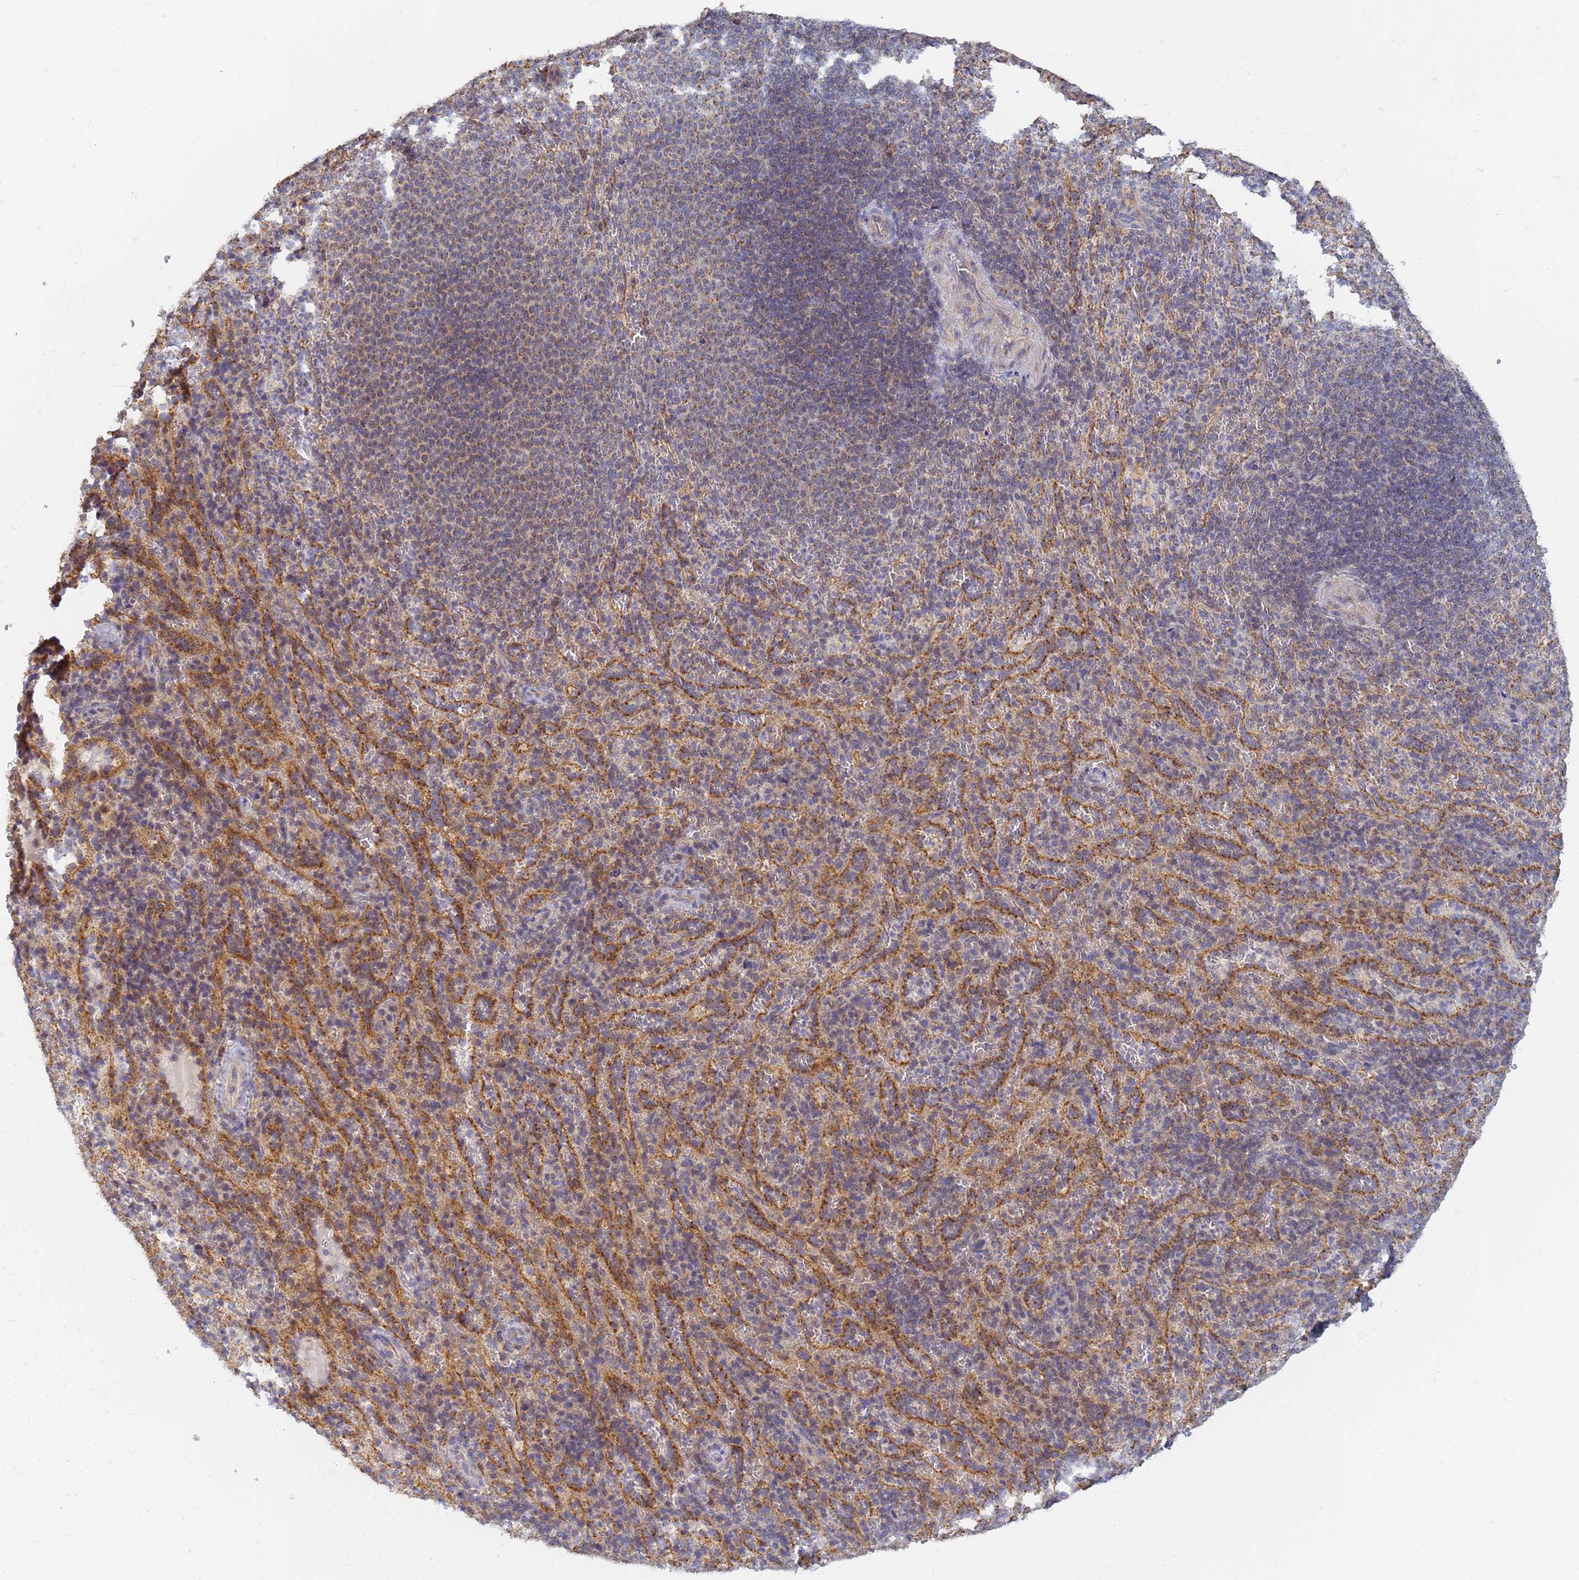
{"staining": {"intensity": "weak", "quantity": "25%-75%", "location": "cytoplasmic/membranous"}, "tissue": "spleen", "cell_type": "Cells in red pulp", "image_type": "normal", "snomed": [{"axis": "morphology", "description": "Normal tissue, NOS"}, {"axis": "topography", "description": "Spleen"}], "caption": "High-magnification brightfield microscopy of benign spleen stained with DAB (brown) and counterstained with hematoxylin (blue). cells in red pulp exhibit weak cytoplasmic/membranous staining is seen in approximately25%-75% of cells. Using DAB (brown) and hematoxylin (blue) stains, captured at high magnification using brightfield microscopy.", "gene": "UTP23", "patient": {"sex": "female", "age": 21}}